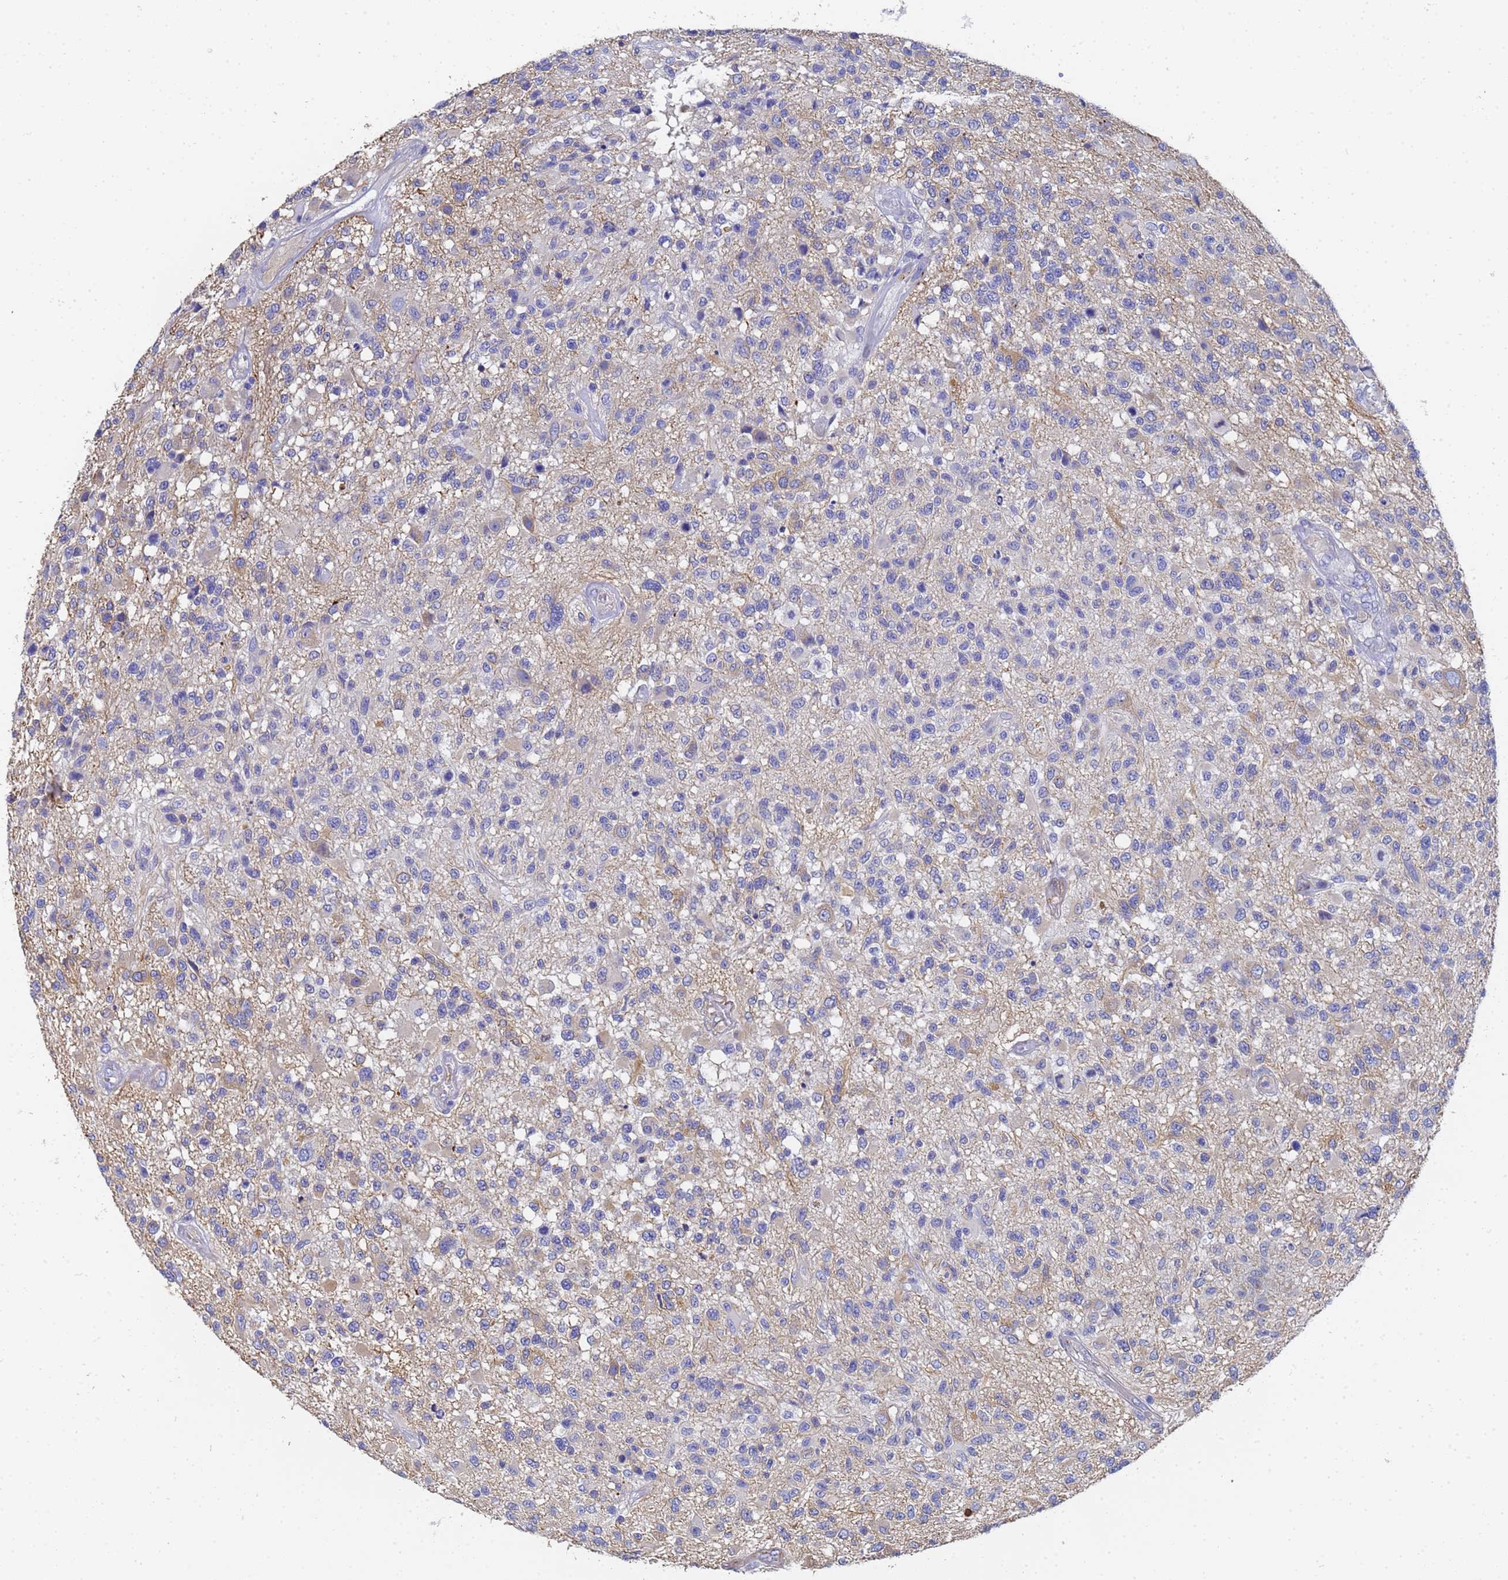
{"staining": {"intensity": "negative", "quantity": "none", "location": "none"}, "tissue": "glioma", "cell_type": "Tumor cells", "image_type": "cancer", "snomed": [{"axis": "morphology", "description": "Glioma, malignant, High grade"}, {"axis": "morphology", "description": "Glioblastoma, NOS"}, {"axis": "topography", "description": "Brain"}], "caption": "Immunohistochemistry of glioma shows no staining in tumor cells.", "gene": "TUBB1", "patient": {"sex": "male", "age": 60}}